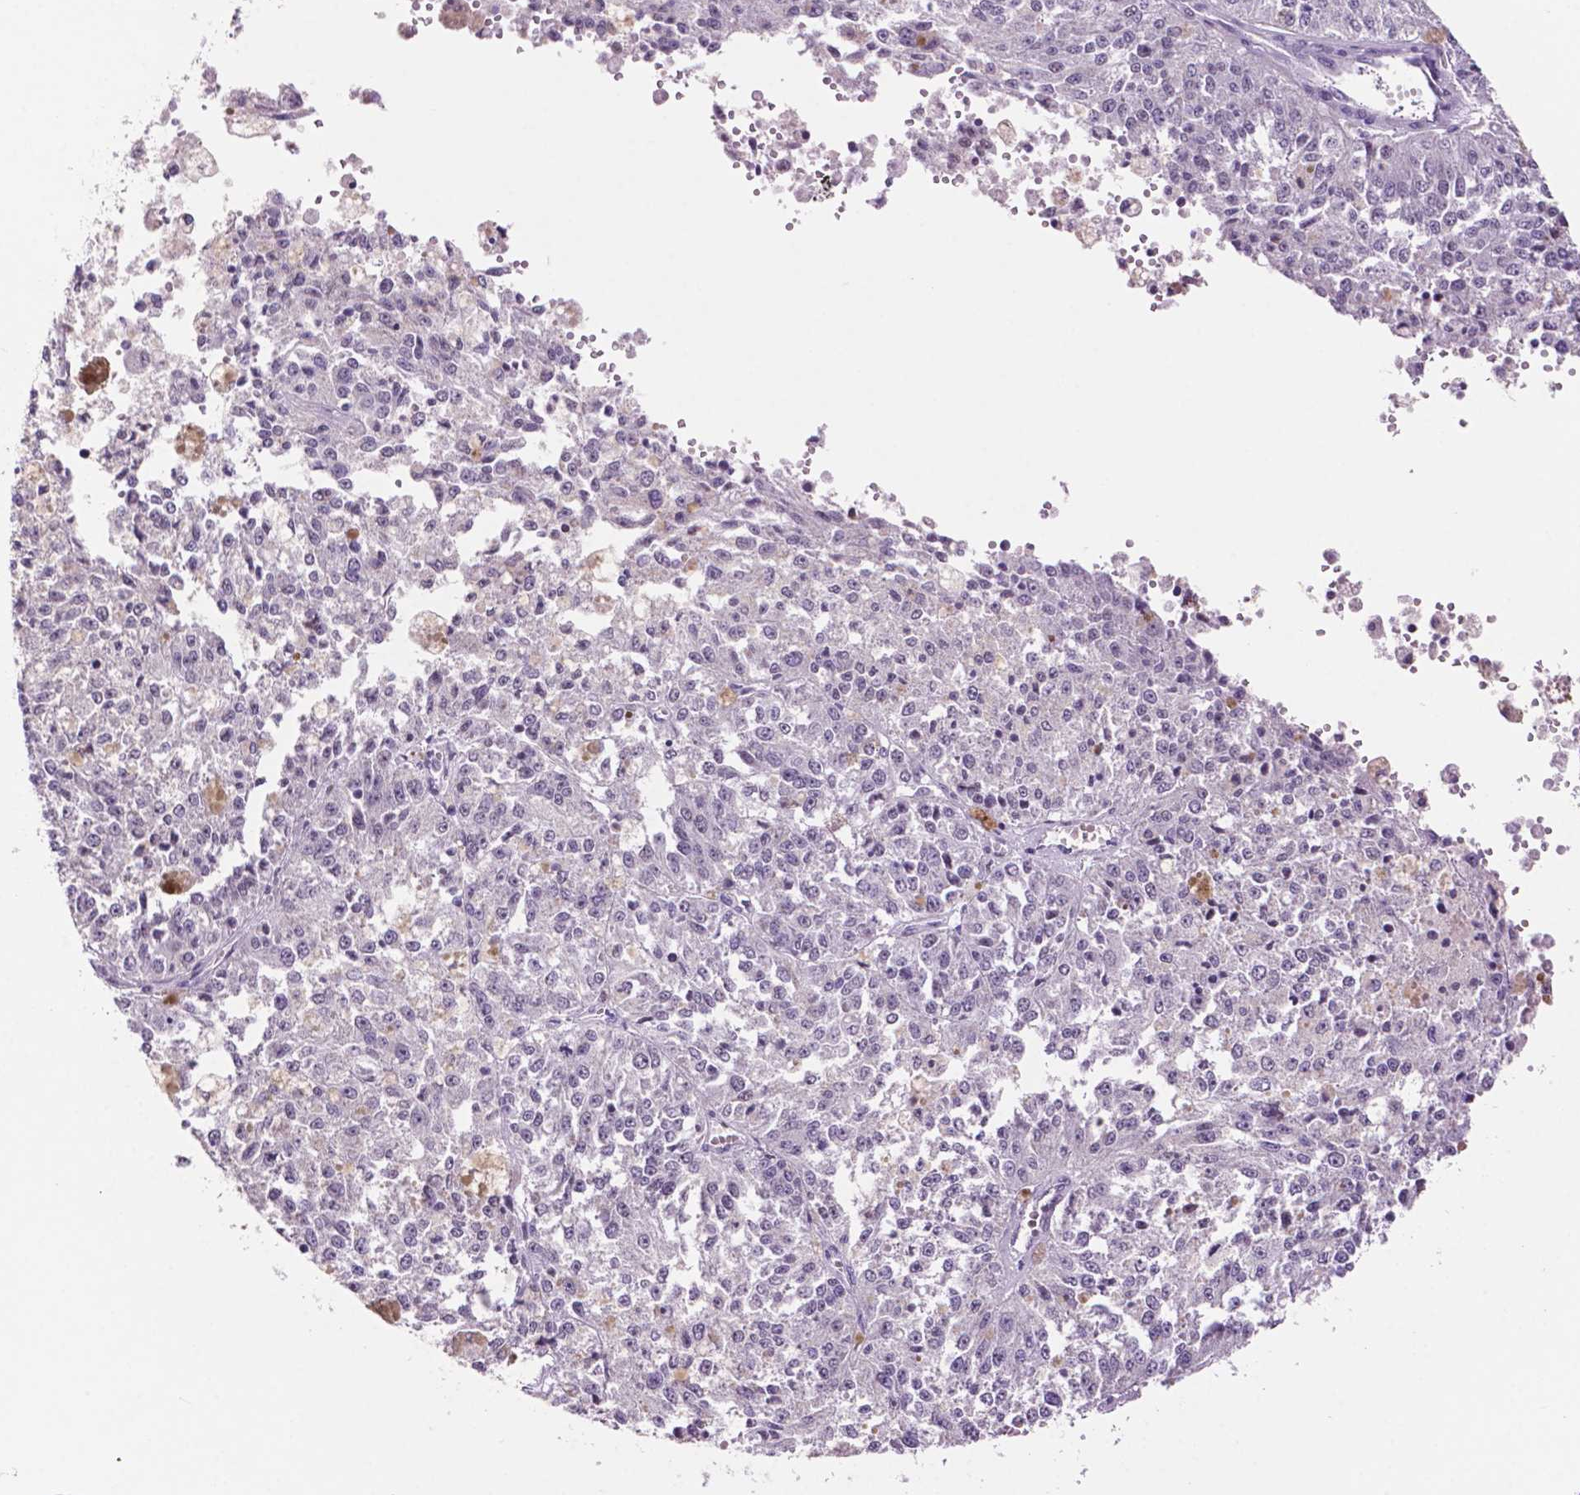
{"staining": {"intensity": "negative", "quantity": "none", "location": "none"}, "tissue": "melanoma", "cell_type": "Tumor cells", "image_type": "cancer", "snomed": [{"axis": "morphology", "description": "Malignant melanoma, Metastatic site"}, {"axis": "topography", "description": "Lymph node"}], "caption": "Tumor cells are negative for protein expression in human malignant melanoma (metastatic site). (DAB (3,3'-diaminobenzidine) immunohistochemistry (IHC) with hematoxylin counter stain).", "gene": "NCOR1", "patient": {"sex": "female", "age": 64}}